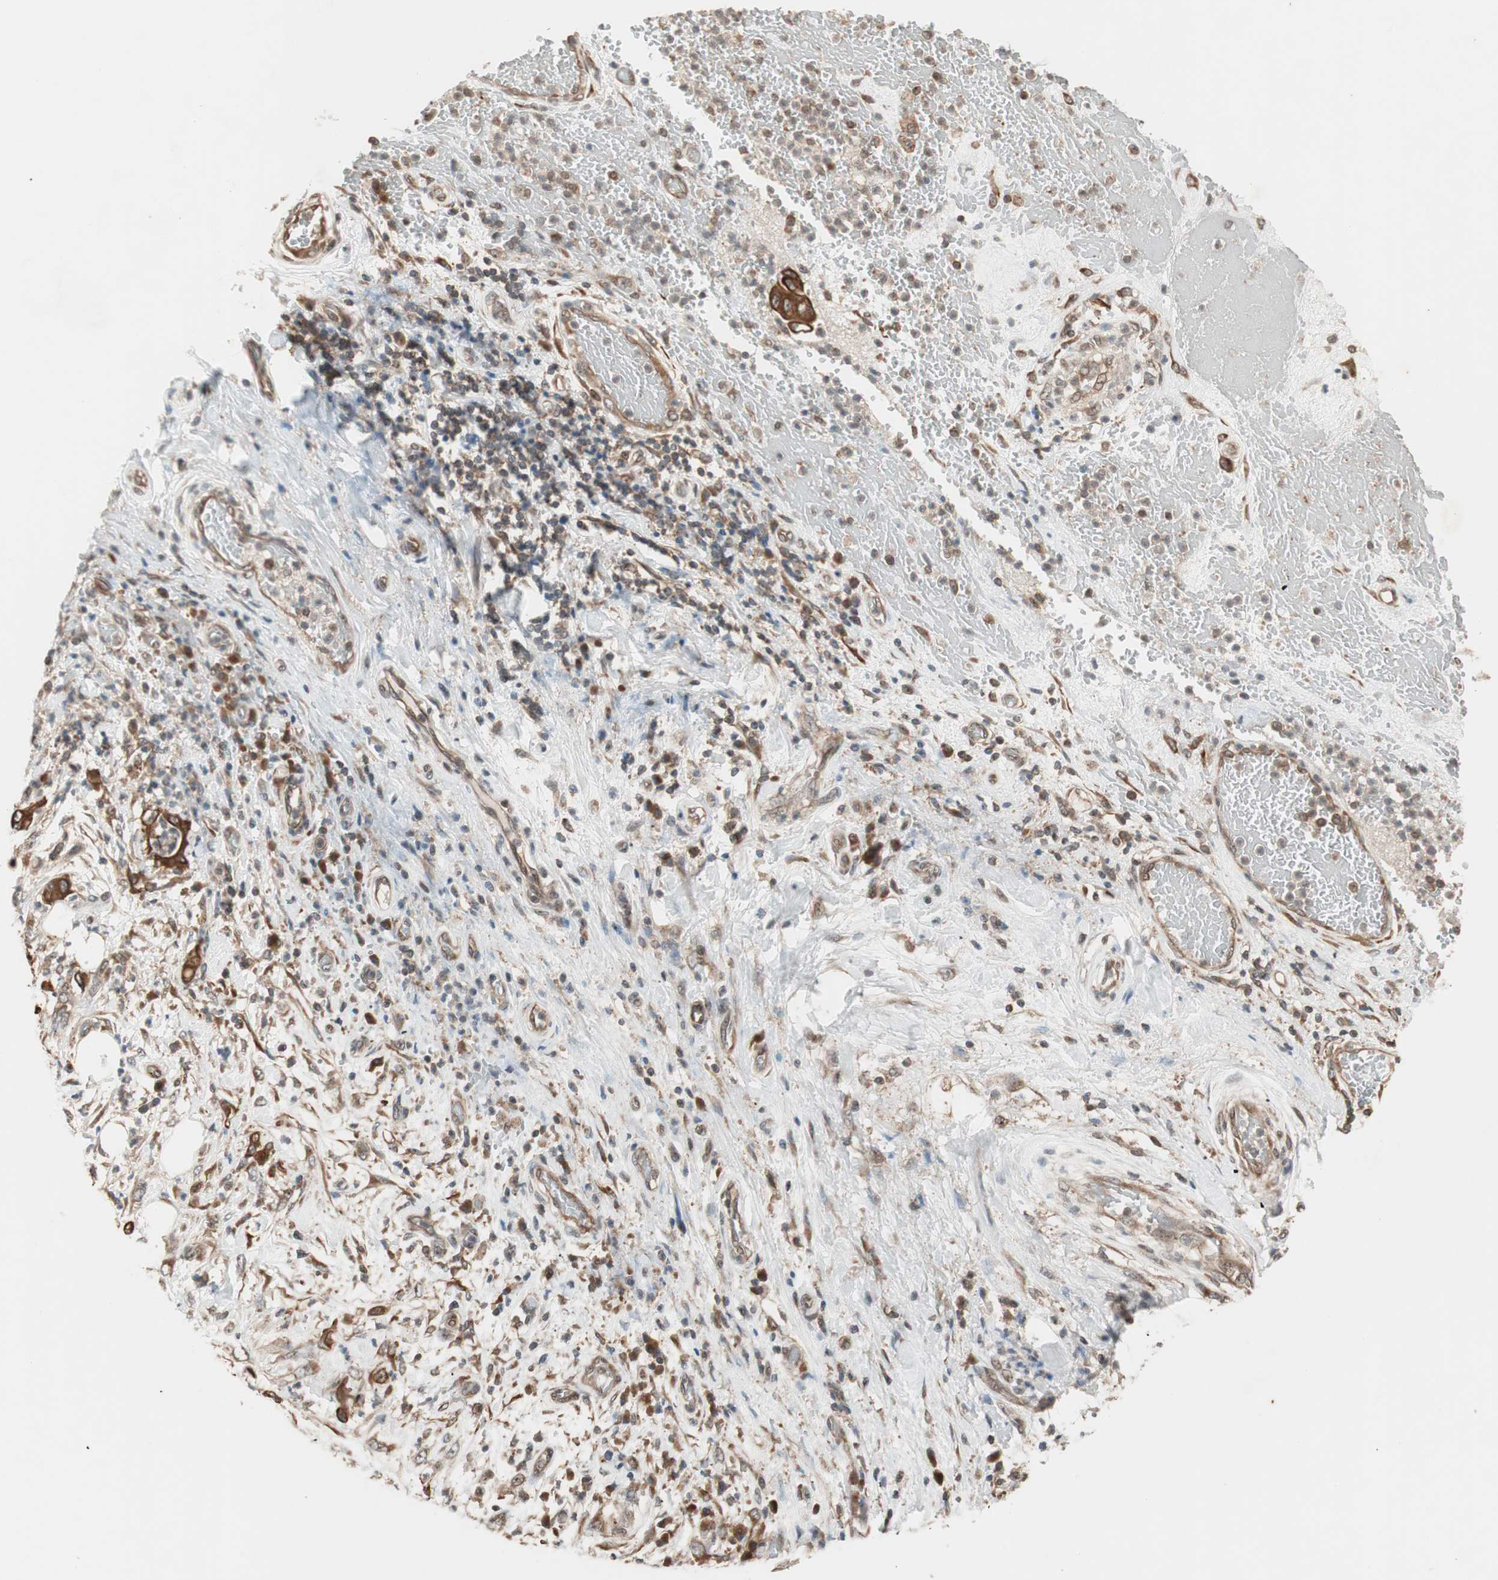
{"staining": {"intensity": "strong", "quantity": ">75%", "location": "cytoplasmic/membranous"}, "tissue": "stomach cancer", "cell_type": "Tumor cells", "image_type": "cancer", "snomed": [{"axis": "morphology", "description": "Adenocarcinoma, NOS"}, {"axis": "topography", "description": "Stomach"}], "caption": "About >75% of tumor cells in human adenocarcinoma (stomach) reveal strong cytoplasmic/membranous protein staining as visualized by brown immunohistochemical staining.", "gene": "FBXO5", "patient": {"sex": "female", "age": 73}}